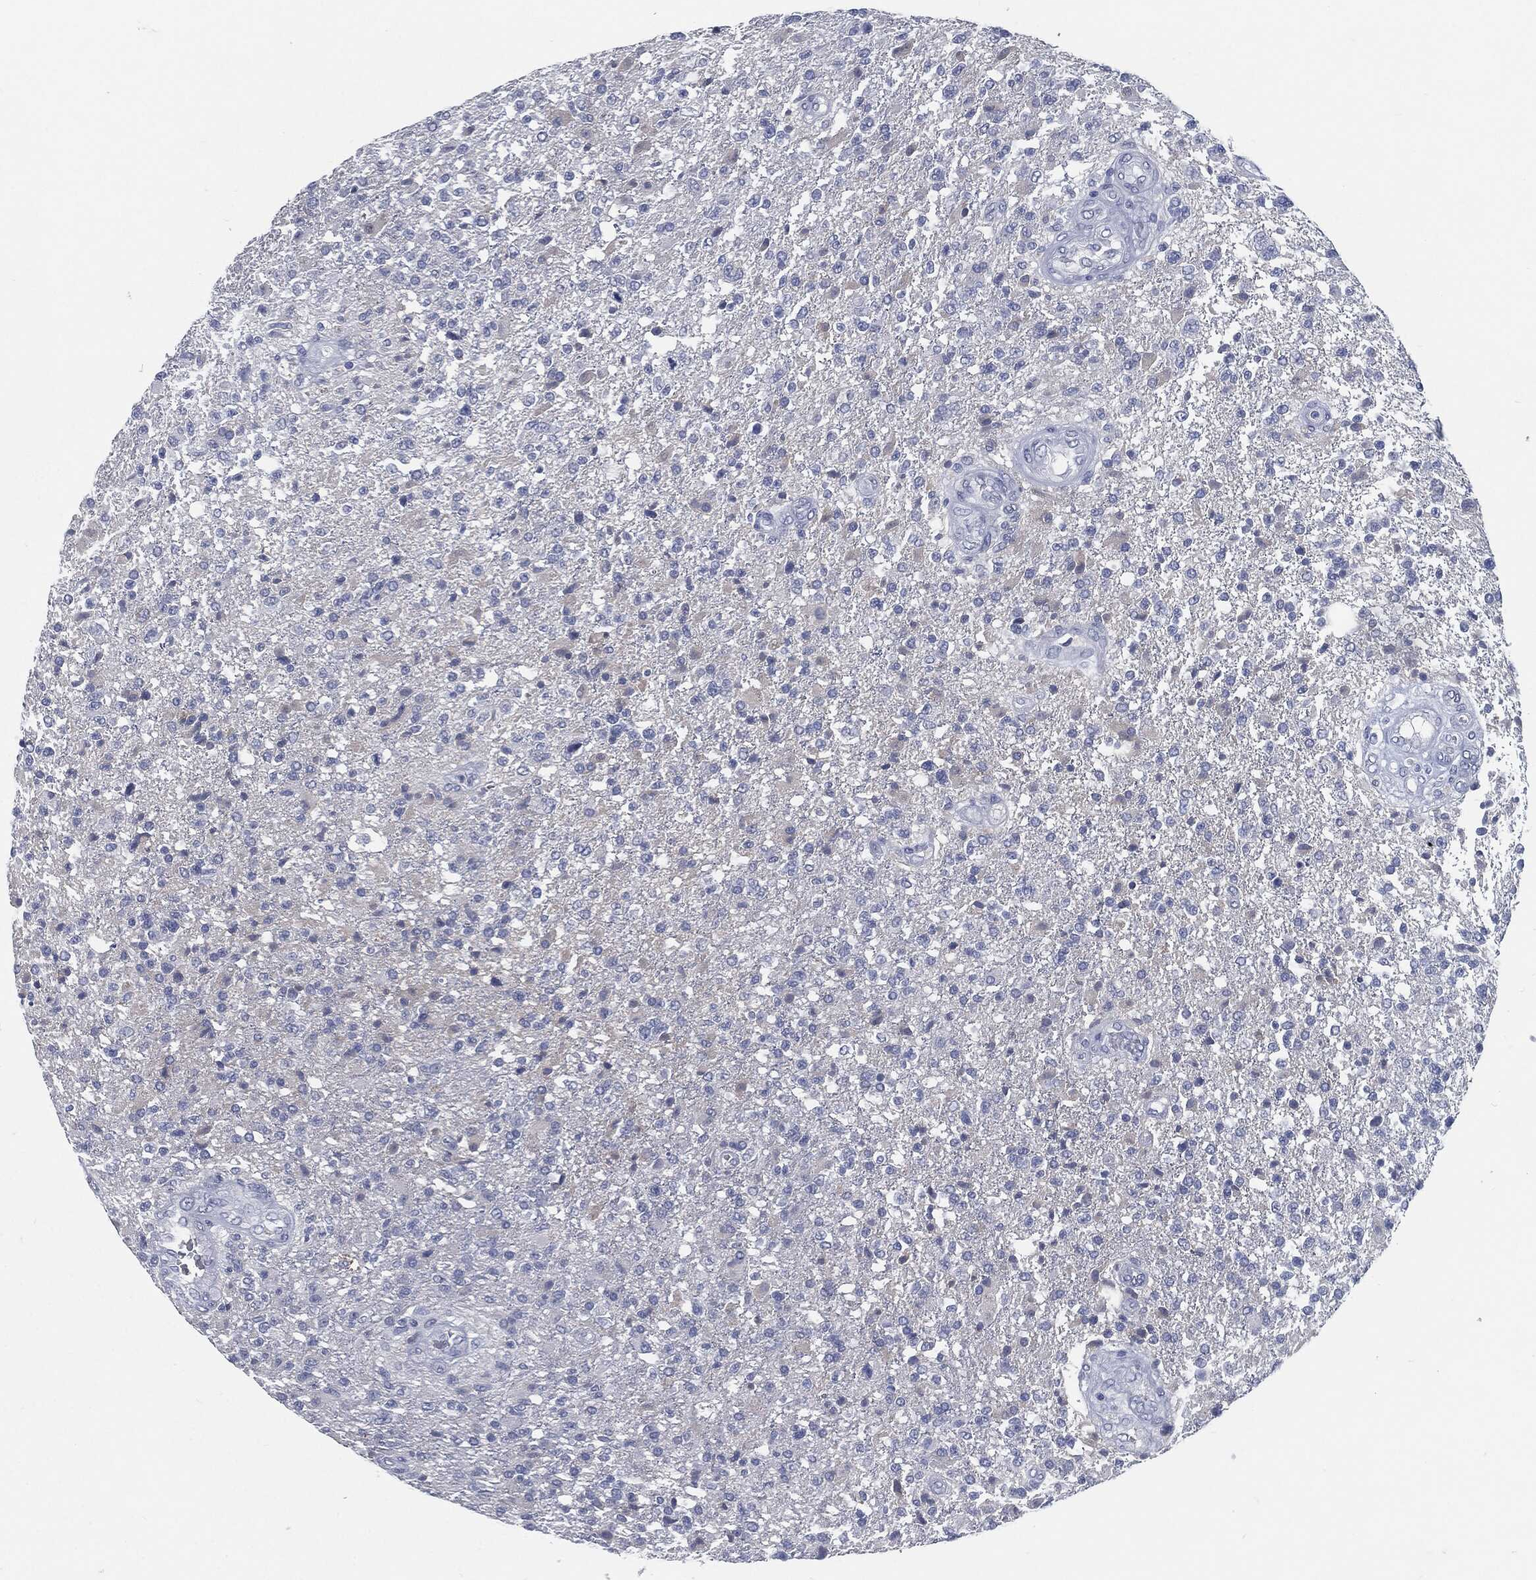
{"staining": {"intensity": "negative", "quantity": "none", "location": "none"}, "tissue": "glioma", "cell_type": "Tumor cells", "image_type": "cancer", "snomed": [{"axis": "morphology", "description": "Glioma, malignant, High grade"}, {"axis": "topography", "description": "Brain"}], "caption": "A photomicrograph of high-grade glioma (malignant) stained for a protein reveals no brown staining in tumor cells.", "gene": "MST1", "patient": {"sex": "male", "age": 56}}